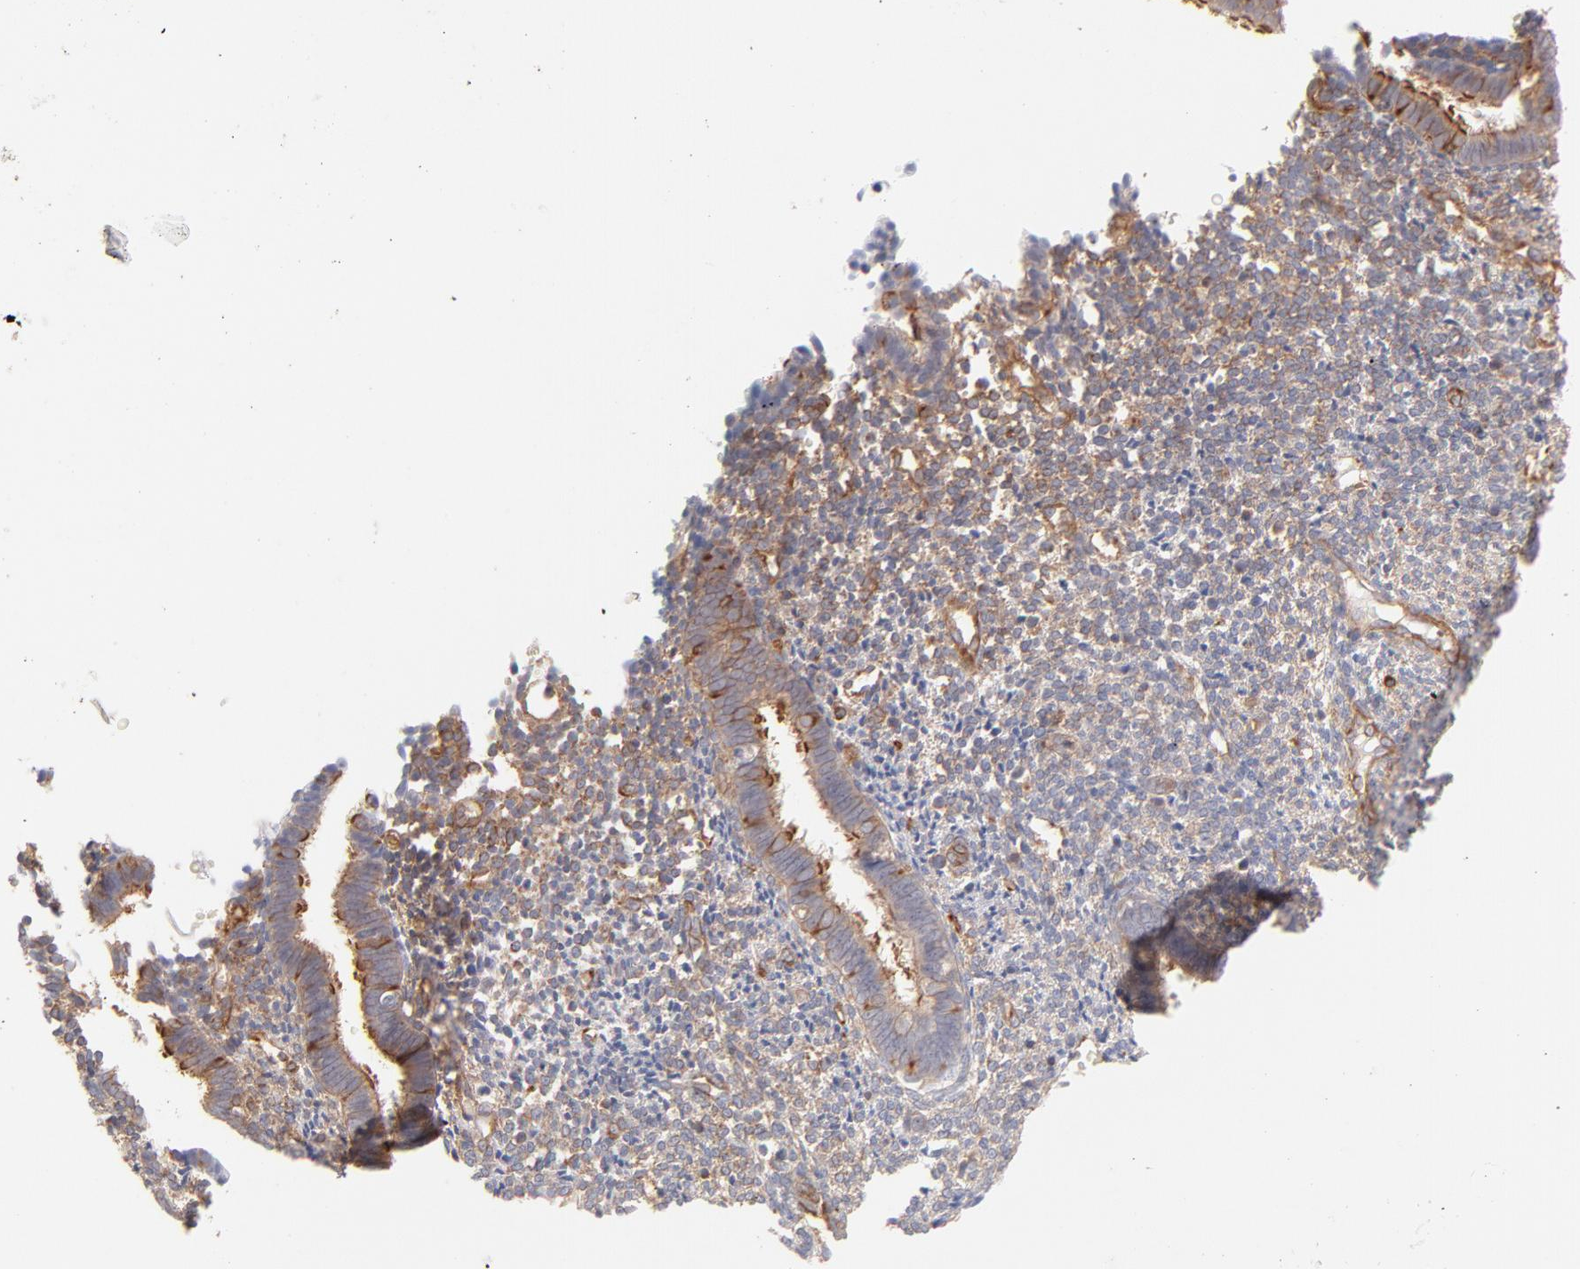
{"staining": {"intensity": "negative", "quantity": "none", "location": "none"}, "tissue": "endometrium", "cell_type": "Cells in endometrial stroma", "image_type": "normal", "snomed": [{"axis": "morphology", "description": "Normal tissue, NOS"}, {"axis": "topography", "description": "Endometrium"}], "caption": "This is a image of IHC staining of unremarkable endometrium, which shows no staining in cells in endometrial stroma. Brightfield microscopy of immunohistochemistry stained with DAB (brown) and hematoxylin (blue), captured at high magnification.", "gene": "LDLRAP1", "patient": {"sex": "female", "age": 27}}